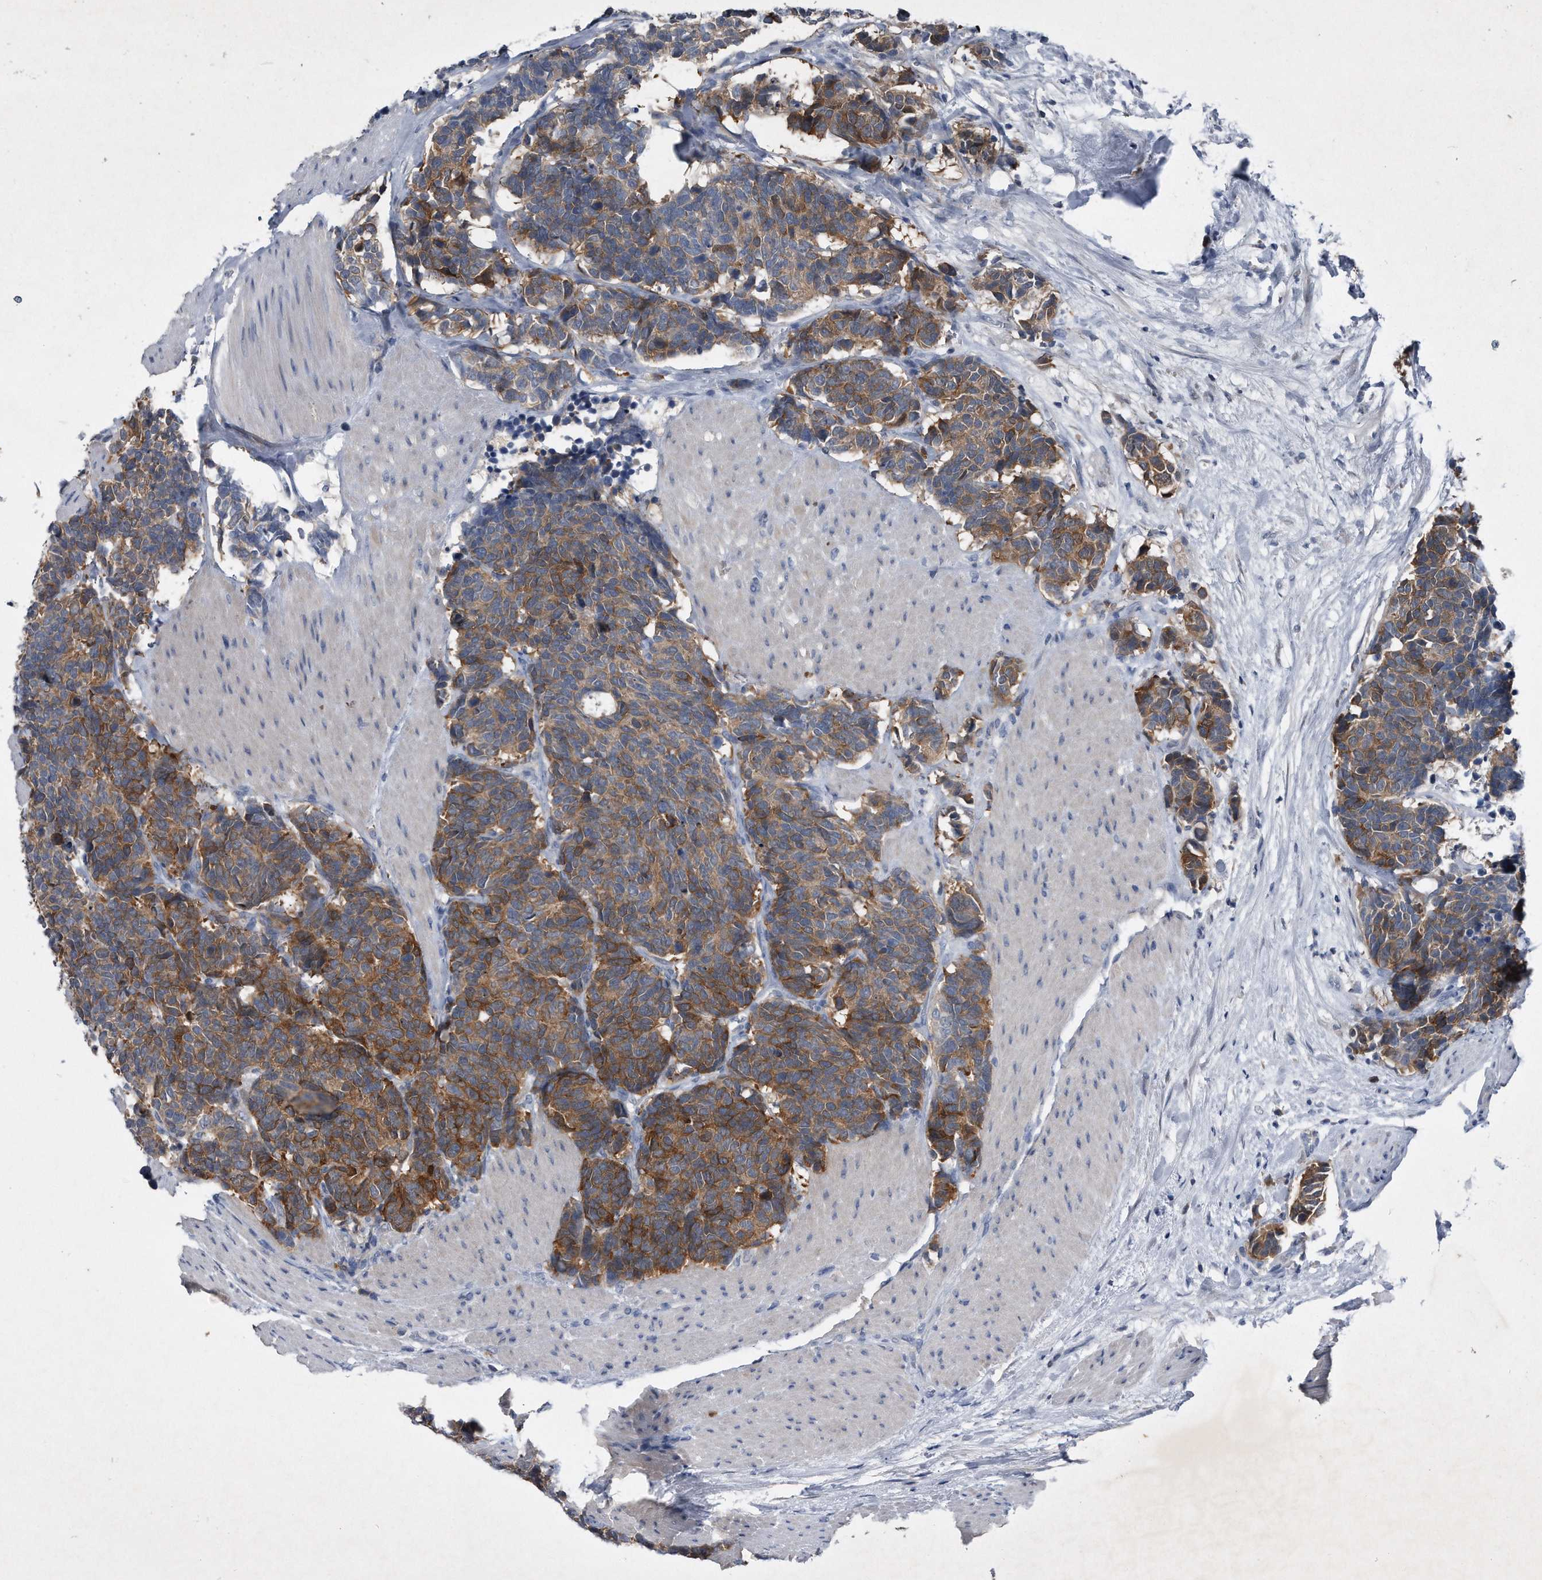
{"staining": {"intensity": "moderate", "quantity": ">75%", "location": "cytoplasmic/membranous"}, "tissue": "carcinoid", "cell_type": "Tumor cells", "image_type": "cancer", "snomed": [{"axis": "morphology", "description": "Carcinoma, NOS"}, {"axis": "morphology", "description": "Carcinoid, malignant, NOS"}, {"axis": "topography", "description": "Urinary bladder"}], "caption": "About >75% of tumor cells in carcinoid (malignant) display moderate cytoplasmic/membranous protein positivity as visualized by brown immunohistochemical staining.", "gene": "ASNS", "patient": {"sex": "male", "age": 57}}